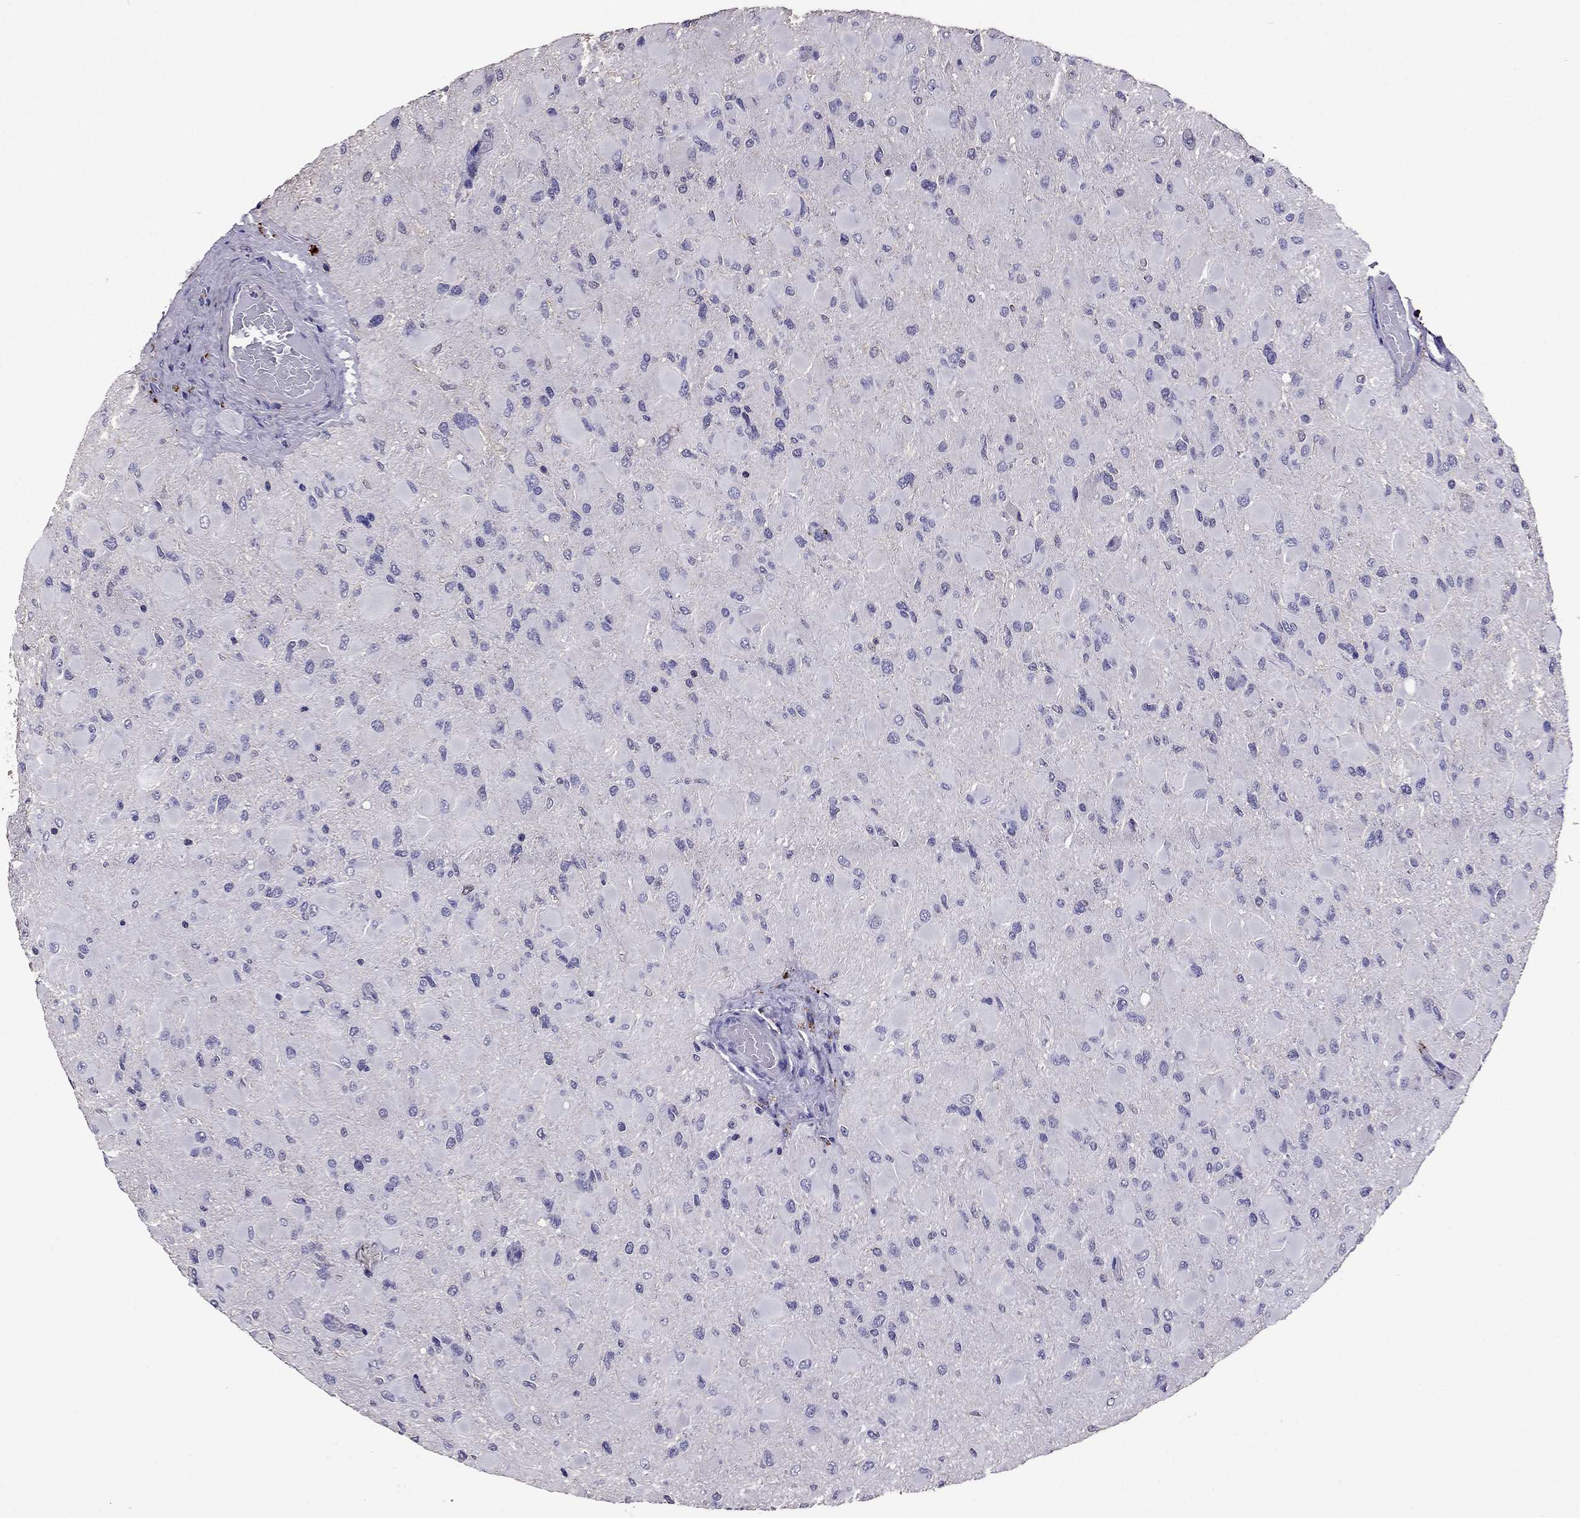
{"staining": {"intensity": "negative", "quantity": "none", "location": "none"}, "tissue": "glioma", "cell_type": "Tumor cells", "image_type": "cancer", "snomed": [{"axis": "morphology", "description": "Glioma, malignant, High grade"}, {"axis": "topography", "description": "Cerebral cortex"}], "caption": "This is an IHC image of human malignant high-grade glioma. There is no expression in tumor cells.", "gene": "NKX3-1", "patient": {"sex": "female", "age": 36}}